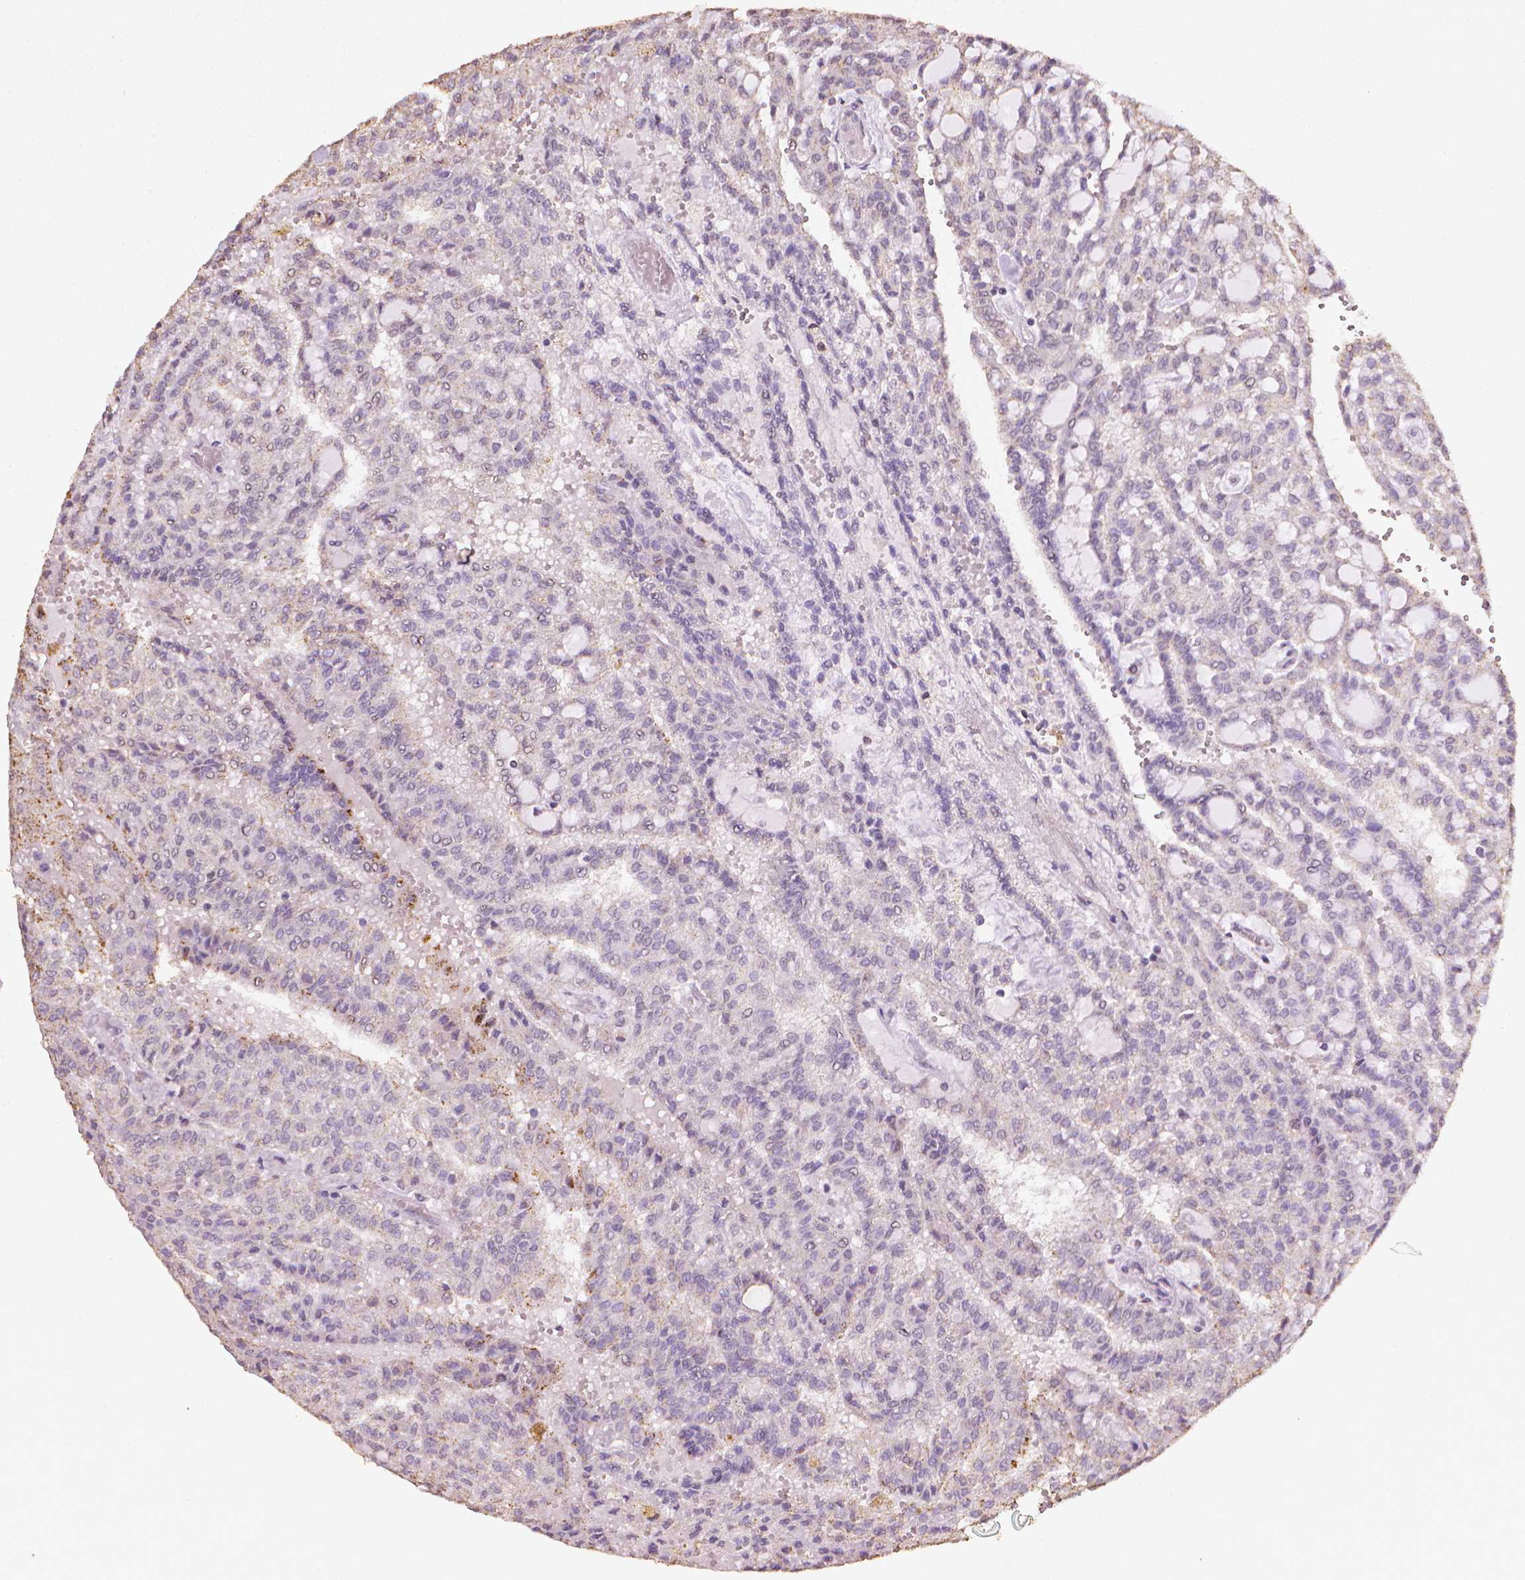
{"staining": {"intensity": "negative", "quantity": "none", "location": "none"}, "tissue": "renal cancer", "cell_type": "Tumor cells", "image_type": "cancer", "snomed": [{"axis": "morphology", "description": "Adenocarcinoma, NOS"}, {"axis": "topography", "description": "Kidney"}], "caption": "Adenocarcinoma (renal) stained for a protein using immunohistochemistry (IHC) shows no expression tumor cells.", "gene": "DCN", "patient": {"sex": "male", "age": 63}}